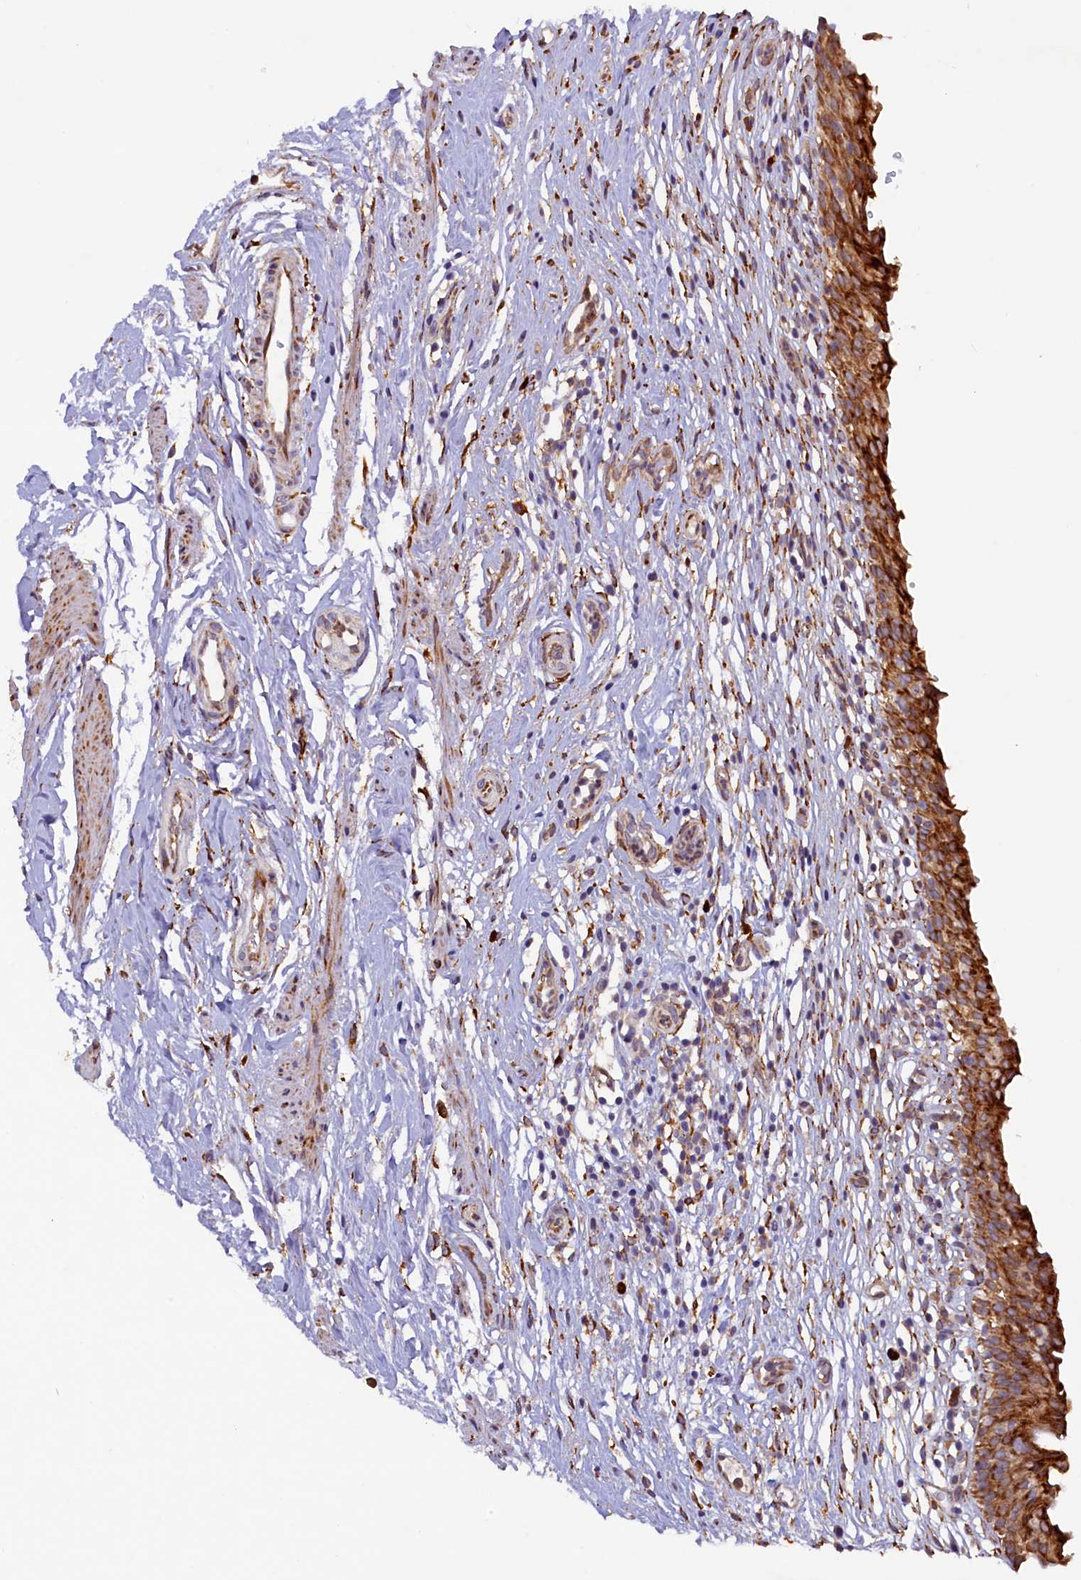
{"staining": {"intensity": "strong", "quantity": ">75%", "location": "cytoplasmic/membranous"}, "tissue": "urinary bladder", "cell_type": "Urothelial cells", "image_type": "normal", "snomed": [{"axis": "morphology", "description": "Normal tissue, NOS"}, {"axis": "morphology", "description": "Inflammation, NOS"}, {"axis": "topography", "description": "Urinary bladder"}], "caption": "About >75% of urothelial cells in unremarkable human urinary bladder exhibit strong cytoplasmic/membranous protein expression as visualized by brown immunohistochemical staining.", "gene": "SSC5D", "patient": {"sex": "male", "age": 63}}